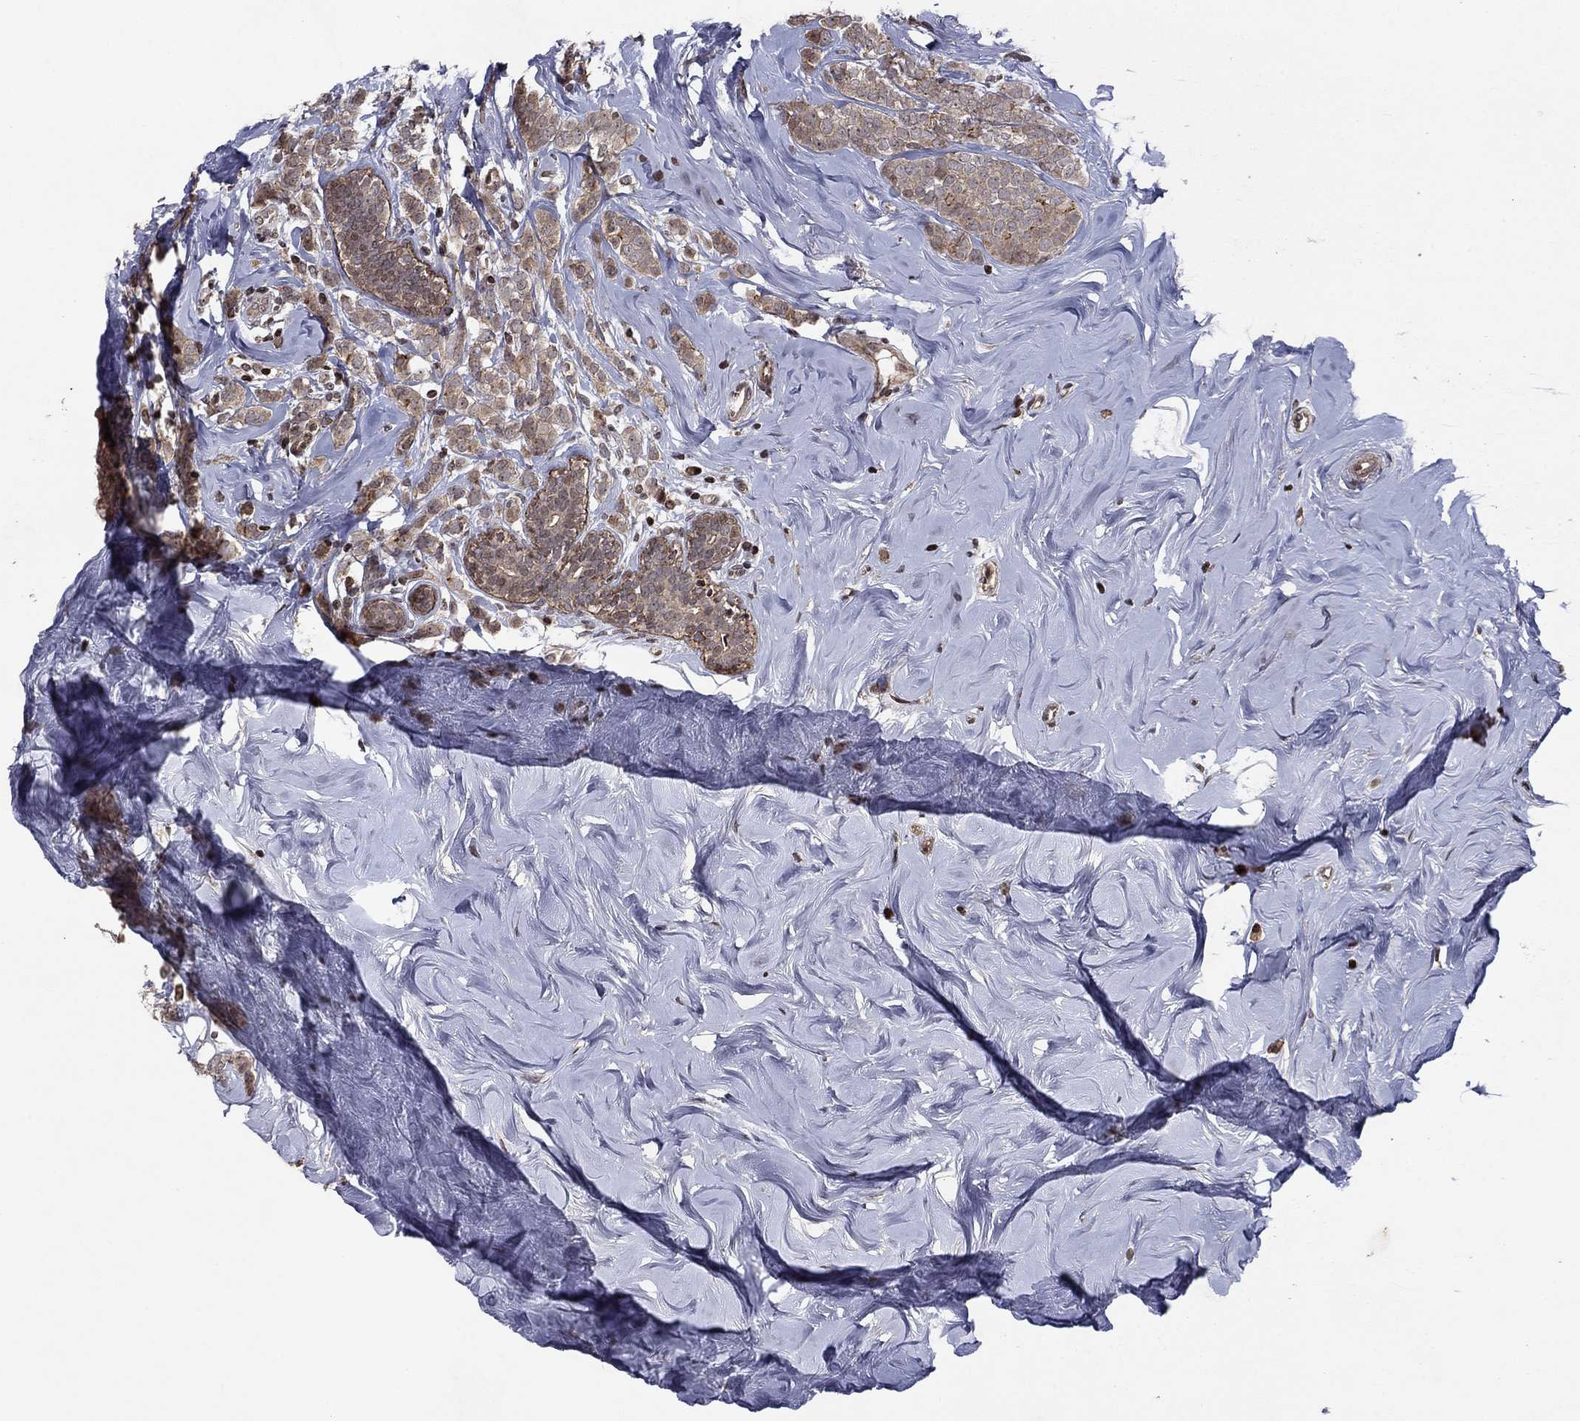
{"staining": {"intensity": "weak", "quantity": ">75%", "location": "cytoplasmic/membranous"}, "tissue": "breast cancer", "cell_type": "Tumor cells", "image_type": "cancer", "snomed": [{"axis": "morphology", "description": "Lobular carcinoma"}, {"axis": "topography", "description": "Breast"}], "caption": "Breast cancer (lobular carcinoma) was stained to show a protein in brown. There is low levels of weak cytoplasmic/membranous staining in about >75% of tumor cells.", "gene": "SORBS1", "patient": {"sex": "female", "age": 49}}